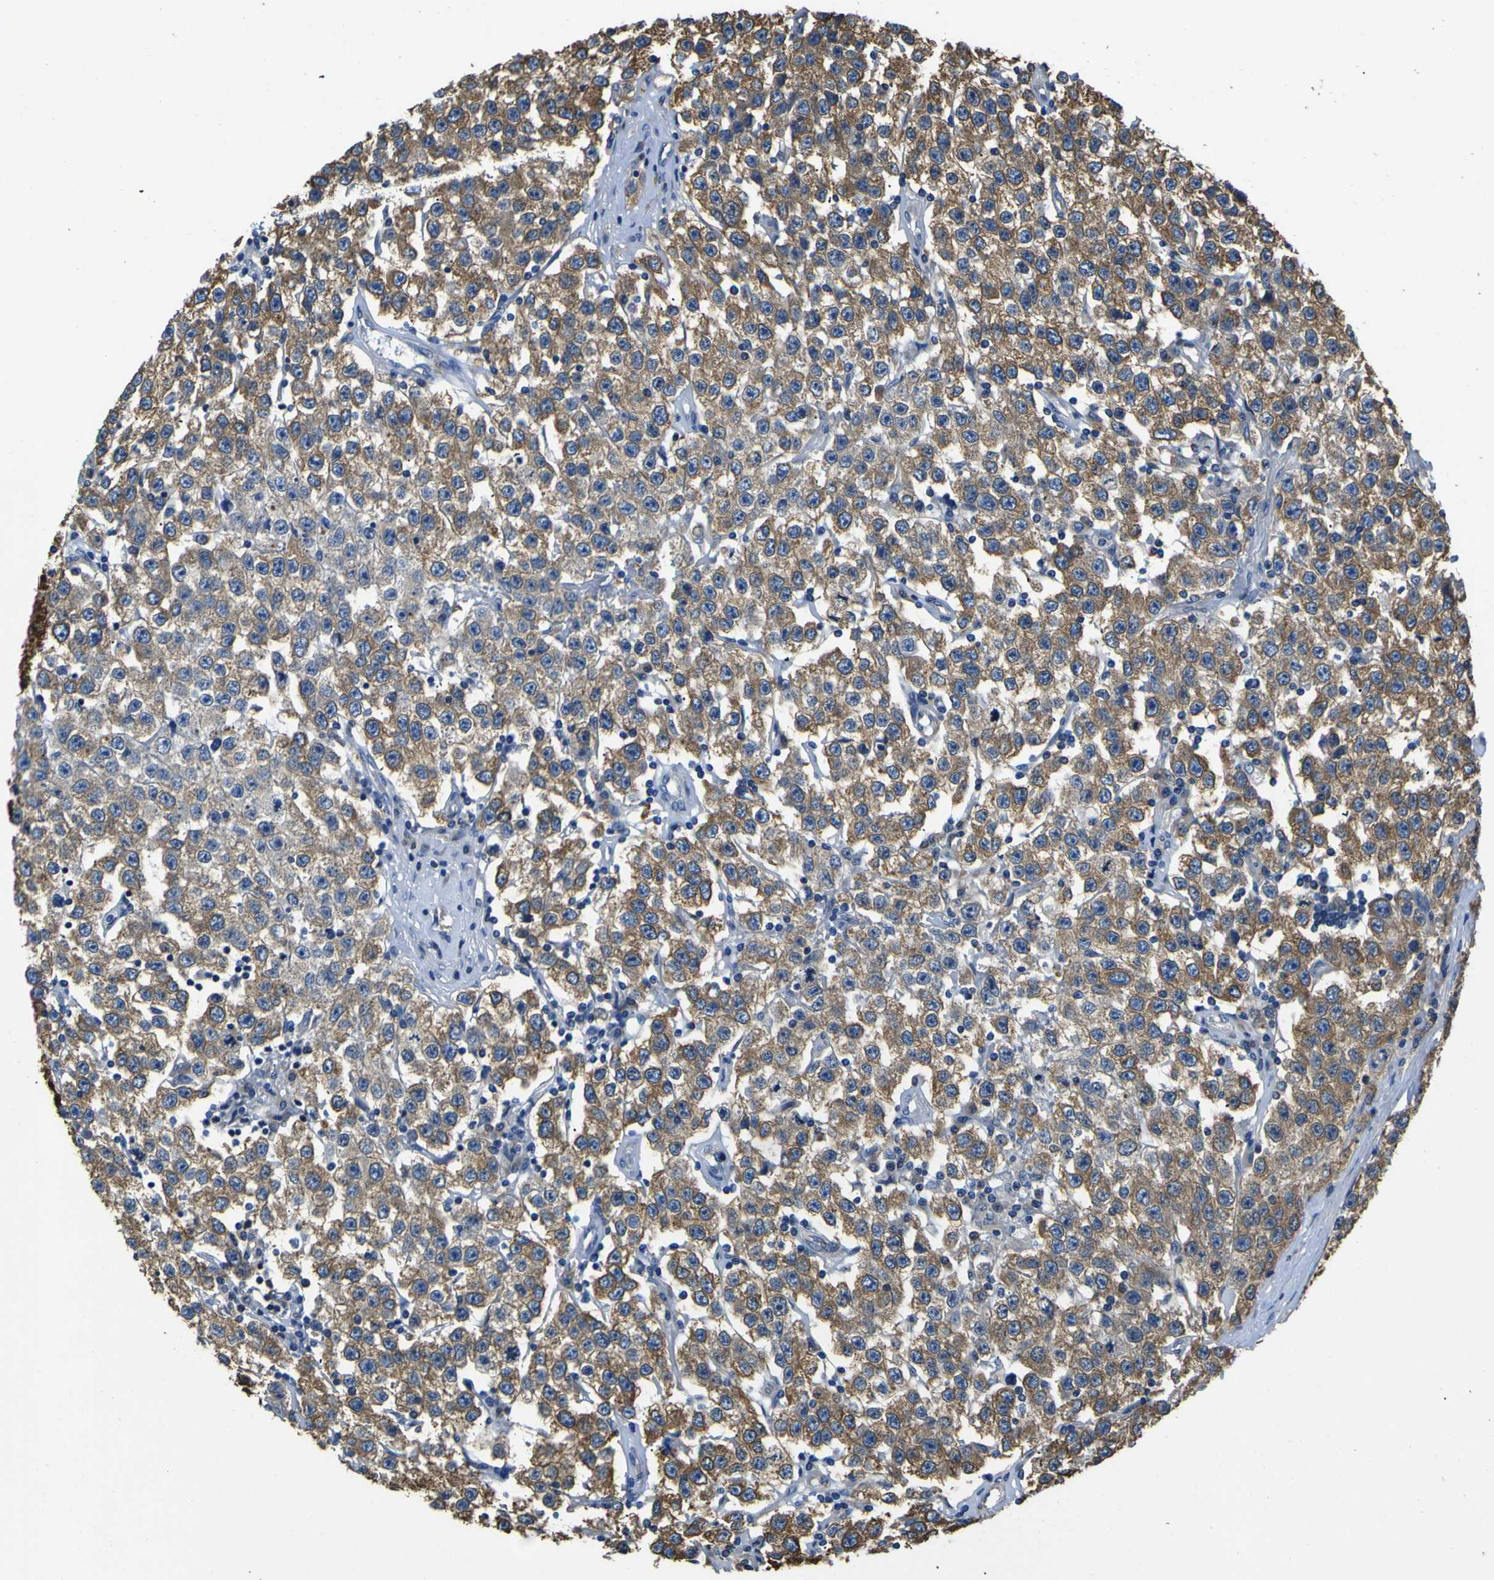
{"staining": {"intensity": "strong", "quantity": ">75%", "location": "cytoplasmic/membranous"}, "tissue": "testis cancer", "cell_type": "Tumor cells", "image_type": "cancer", "snomed": [{"axis": "morphology", "description": "Seminoma, NOS"}, {"axis": "topography", "description": "Testis"}], "caption": "This photomicrograph exhibits seminoma (testis) stained with immunohistochemistry to label a protein in brown. The cytoplasmic/membranous of tumor cells show strong positivity for the protein. Nuclei are counter-stained blue.", "gene": "TUBB", "patient": {"sex": "male", "age": 52}}